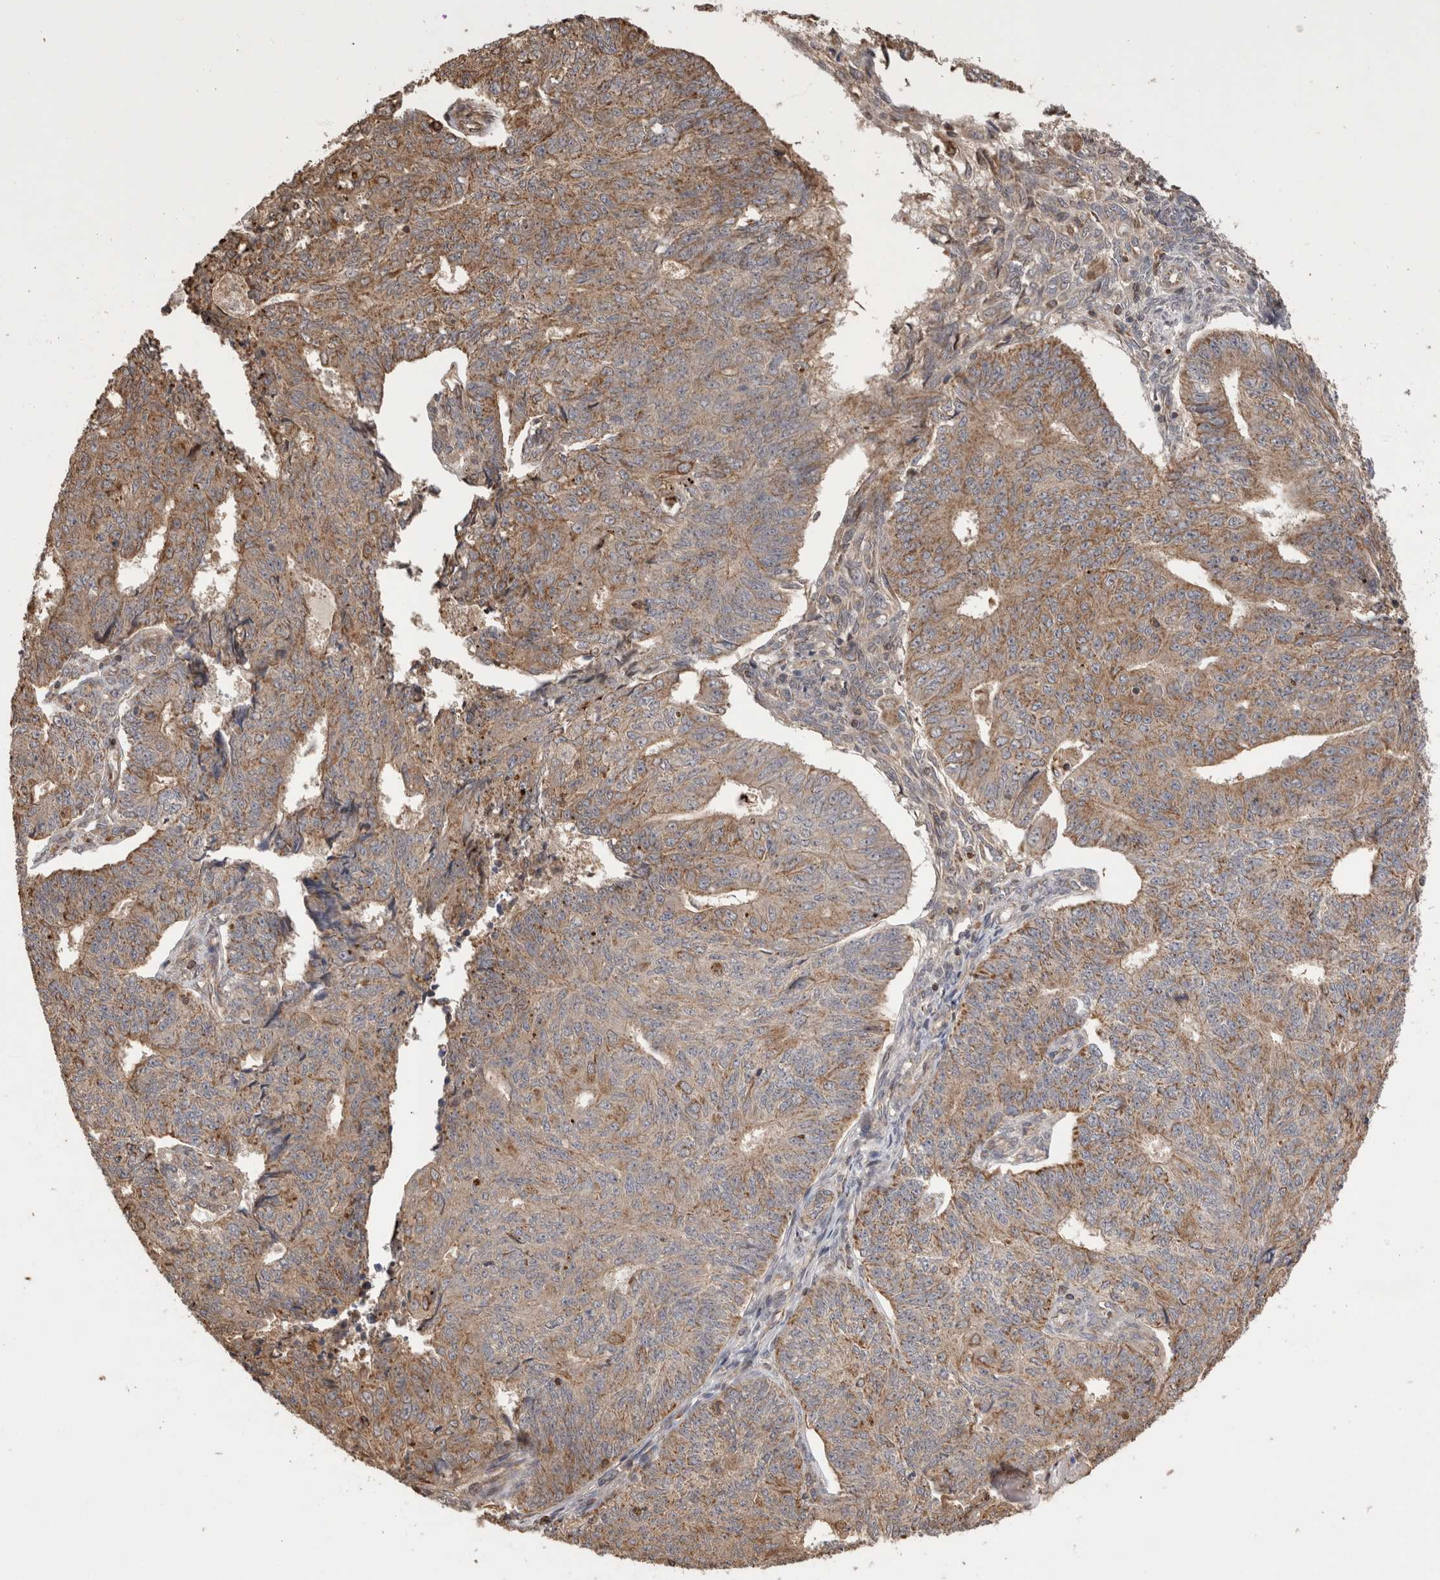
{"staining": {"intensity": "moderate", "quantity": ">75%", "location": "cytoplasmic/membranous"}, "tissue": "endometrial cancer", "cell_type": "Tumor cells", "image_type": "cancer", "snomed": [{"axis": "morphology", "description": "Adenocarcinoma, NOS"}, {"axis": "topography", "description": "Endometrium"}], "caption": "This histopathology image exhibits IHC staining of human adenocarcinoma (endometrial), with medium moderate cytoplasmic/membranous positivity in approximately >75% of tumor cells.", "gene": "IMMP2L", "patient": {"sex": "female", "age": 32}}